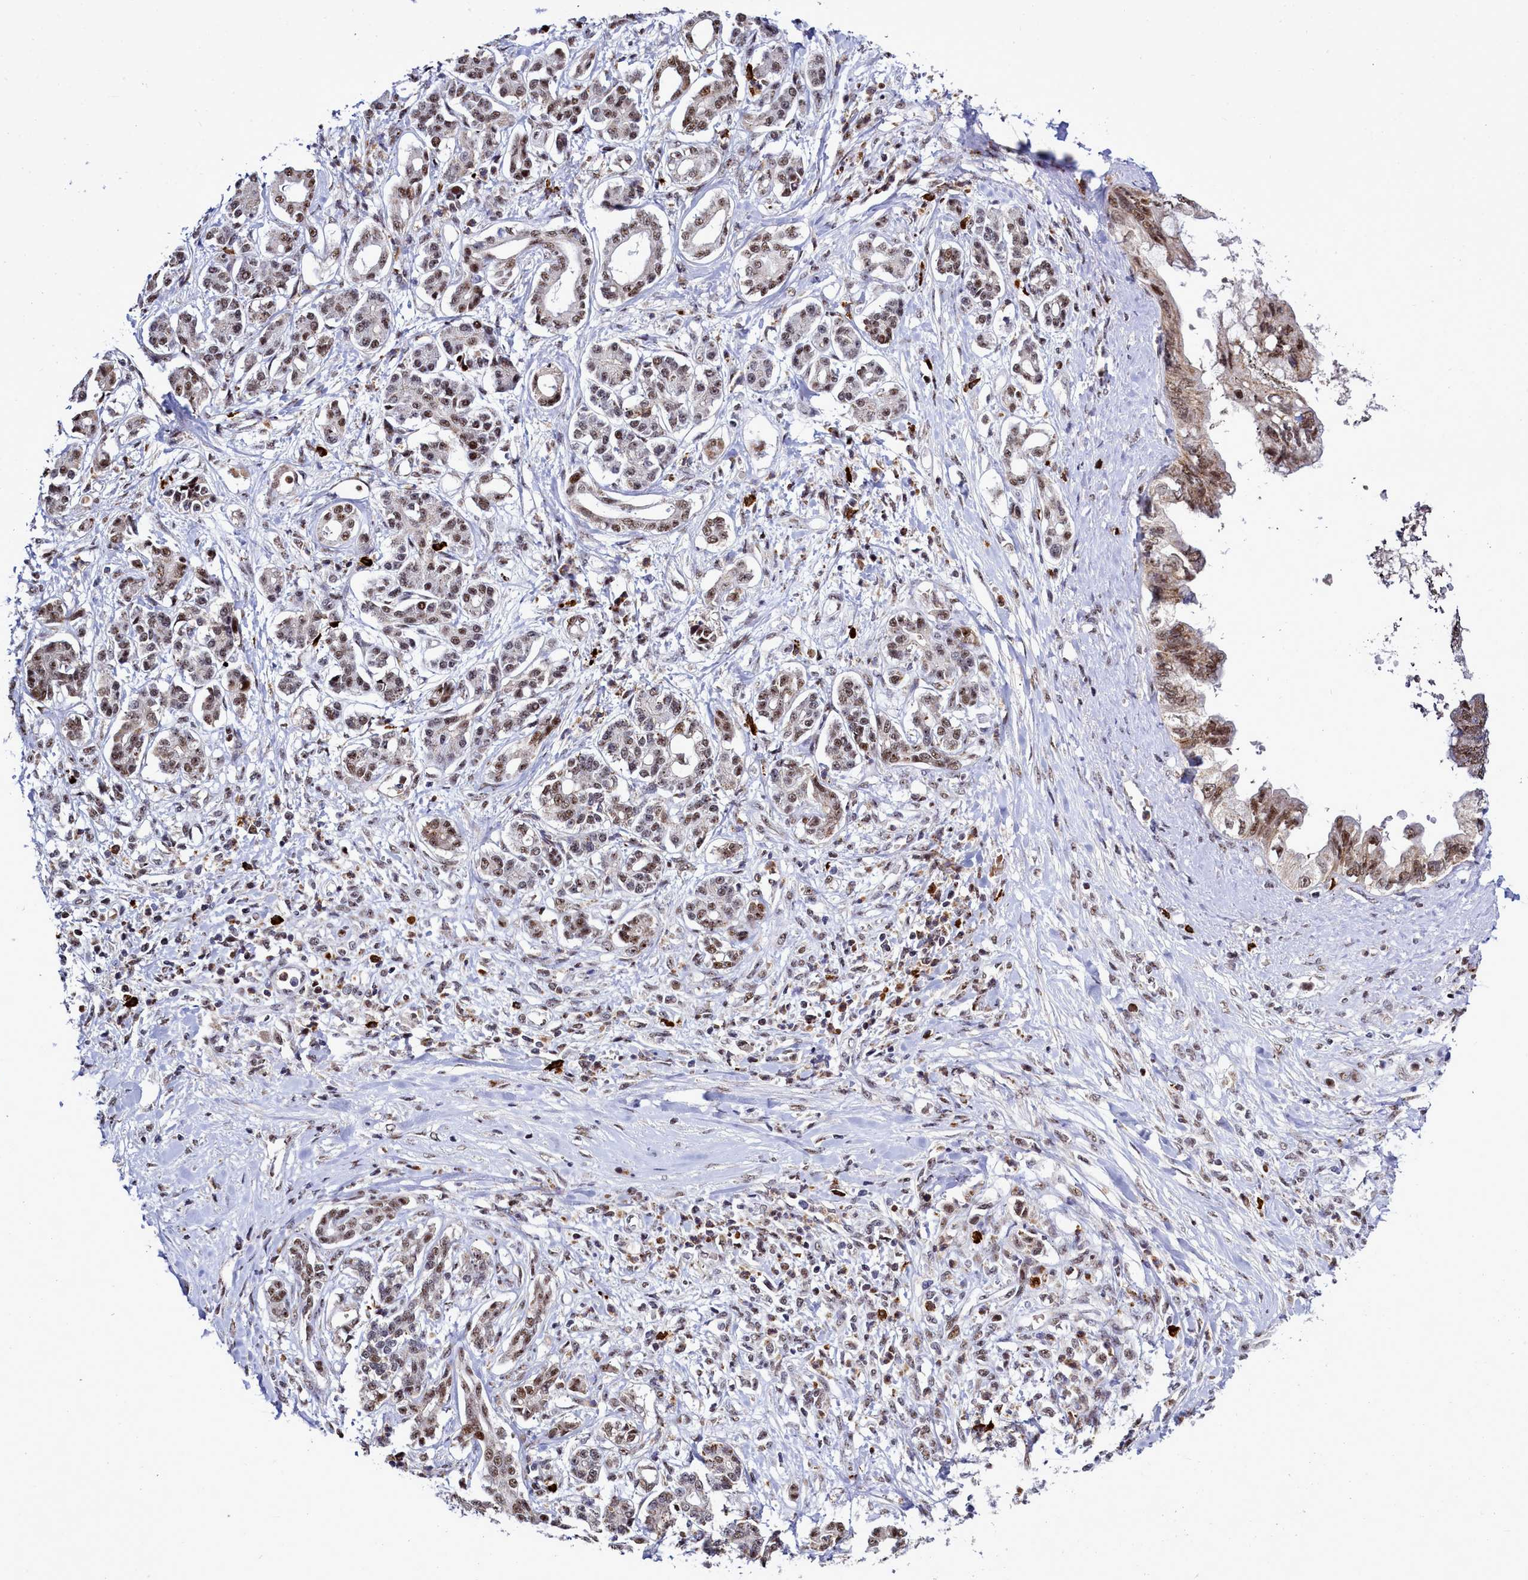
{"staining": {"intensity": "moderate", "quantity": ">75%", "location": "cytoplasmic/membranous,nuclear"}, "tissue": "pancreatic cancer", "cell_type": "Tumor cells", "image_type": "cancer", "snomed": [{"axis": "morphology", "description": "Adenocarcinoma, NOS"}, {"axis": "topography", "description": "Pancreas"}], "caption": "This is an image of immunohistochemistry staining of pancreatic cancer, which shows moderate expression in the cytoplasmic/membranous and nuclear of tumor cells.", "gene": "POM121L2", "patient": {"sex": "female", "age": 56}}